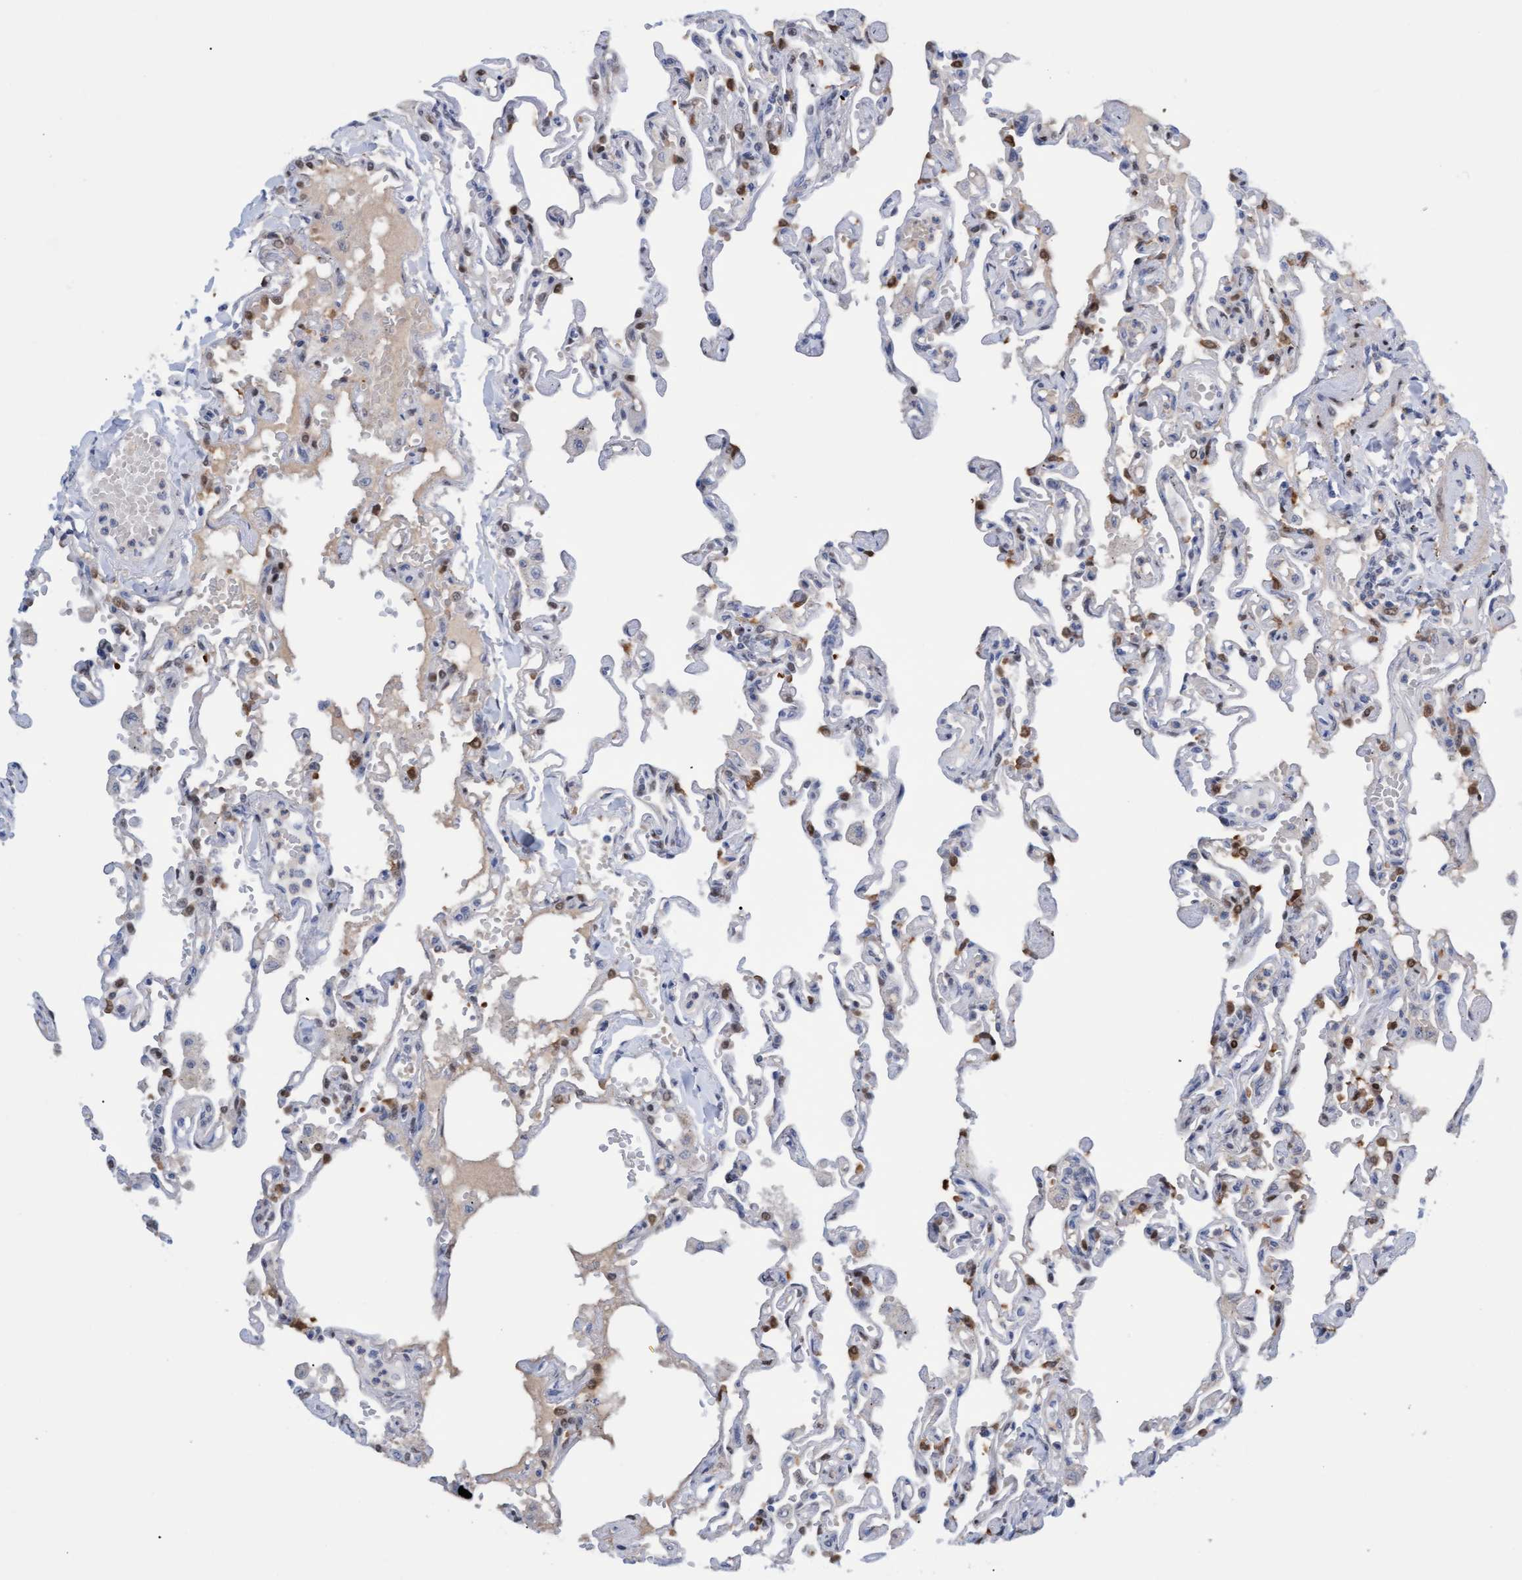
{"staining": {"intensity": "weak", "quantity": "<25%", "location": "cytoplasmic/membranous,nuclear"}, "tissue": "lung", "cell_type": "Alveolar cells", "image_type": "normal", "snomed": [{"axis": "morphology", "description": "Normal tissue, NOS"}, {"axis": "topography", "description": "Lung"}], "caption": "There is no significant expression in alveolar cells of lung. The staining is performed using DAB brown chromogen with nuclei counter-stained in using hematoxylin.", "gene": "PINX1", "patient": {"sex": "male", "age": 21}}